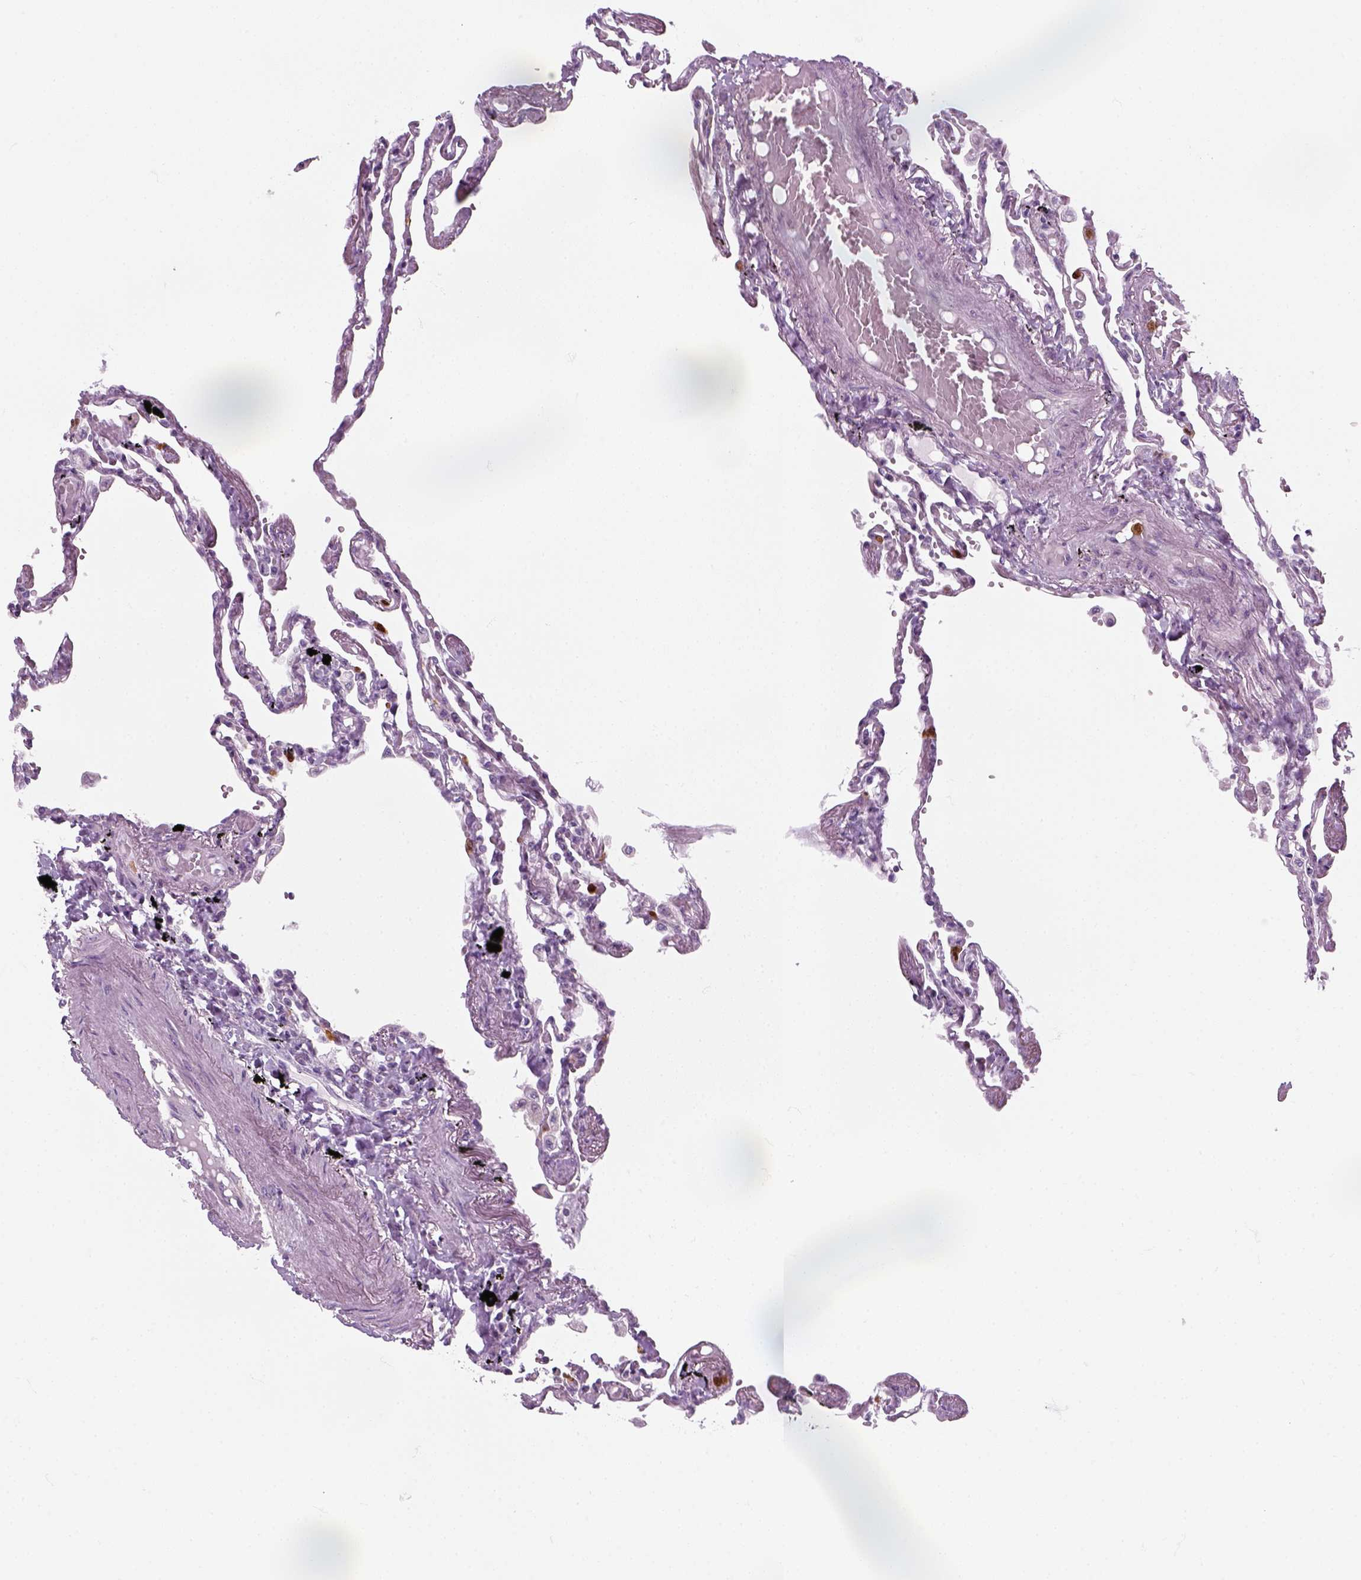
{"staining": {"intensity": "negative", "quantity": "none", "location": "none"}, "tissue": "lung", "cell_type": "Alveolar cells", "image_type": "normal", "snomed": [{"axis": "morphology", "description": "Normal tissue, NOS"}, {"axis": "morphology", "description": "Adenocarcinoma, NOS"}, {"axis": "topography", "description": "Cartilage tissue"}, {"axis": "topography", "description": "Lung"}], "caption": "IHC of unremarkable lung demonstrates no expression in alveolar cells. (Immunohistochemistry (ihc), brightfield microscopy, high magnification).", "gene": "IL4", "patient": {"sex": "female", "age": 67}}